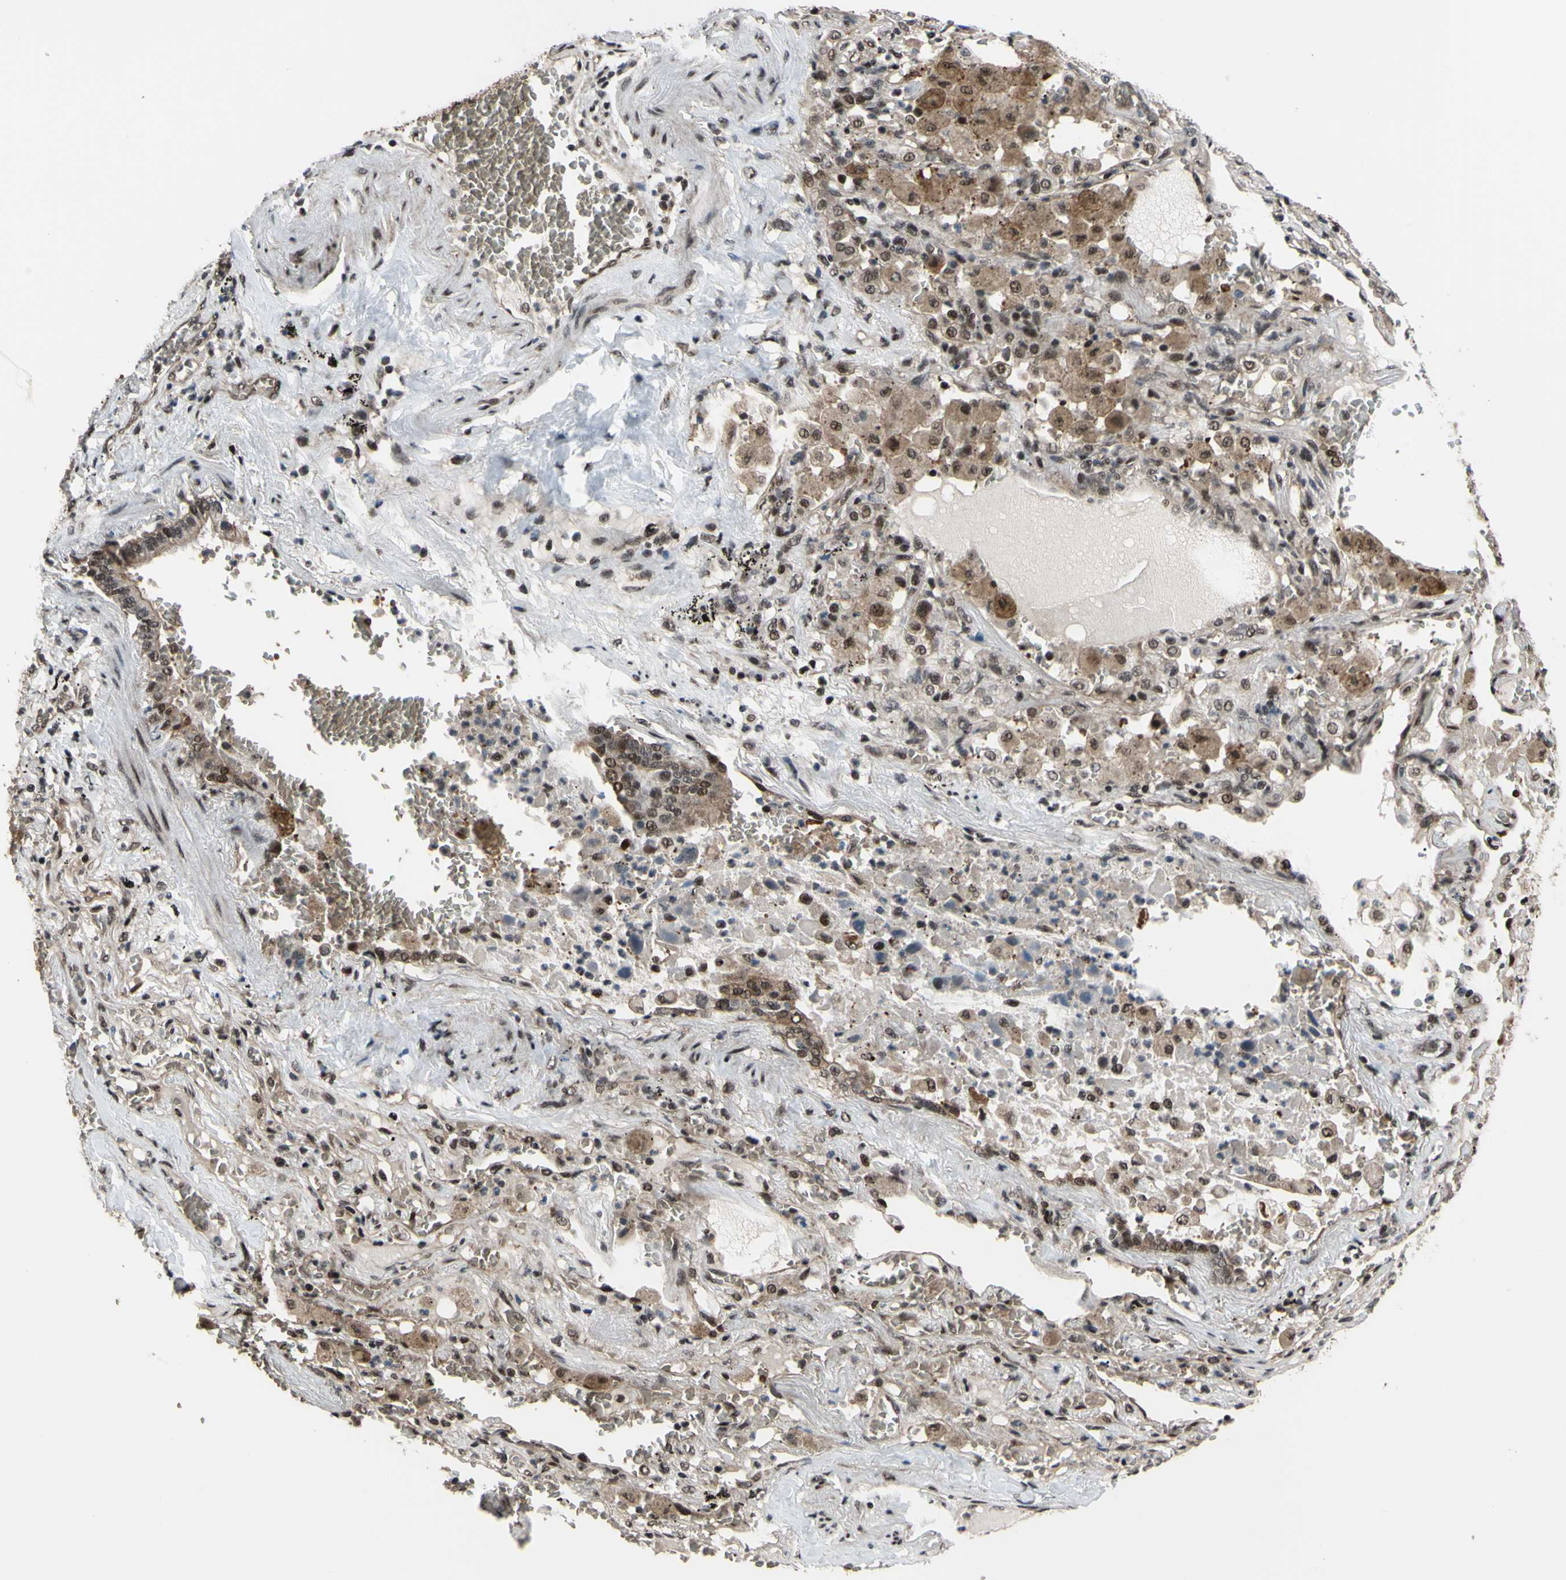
{"staining": {"intensity": "moderate", "quantity": ">75%", "location": "cytoplasmic/membranous,nuclear"}, "tissue": "lung cancer", "cell_type": "Tumor cells", "image_type": "cancer", "snomed": [{"axis": "morphology", "description": "Squamous cell carcinoma, NOS"}, {"axis": "topography", "description": "Lung"}], "caption": "Lung cancer was stained to show a protein in brown. There is medium levels of moderate cytoplasmic/membranous and nuclear positivity in about >75% of tumor cells. The staining was performed using DAB to visualize the protein expression in brown, while the nuclei were stained in blue with hematoxylin (Magnification: 20x).", "gene": "THAP12", "patient": {"sex": "male", "age": 57}}